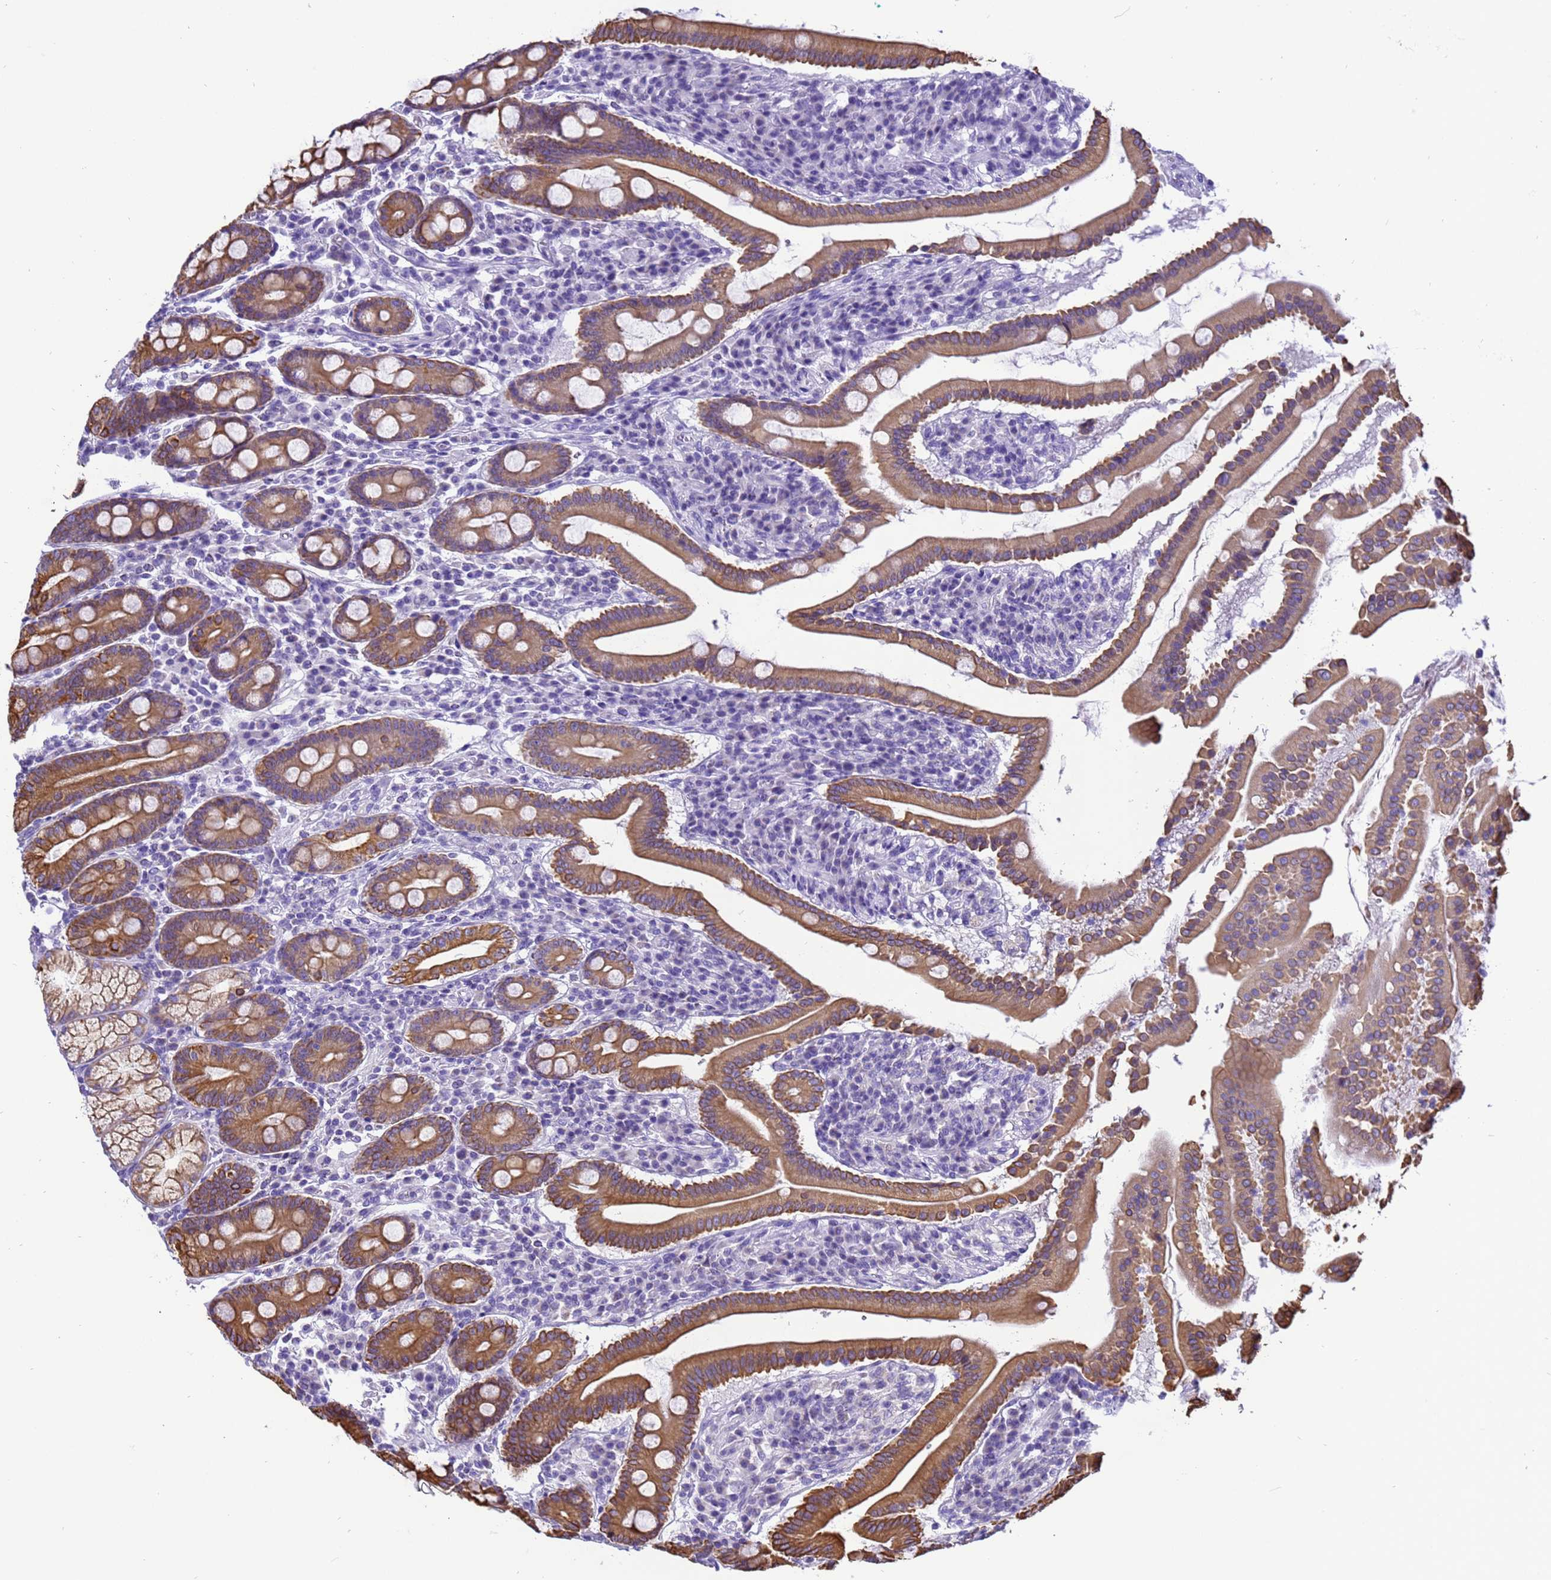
{"staining": {"intensity": "moderate", "quantity": ">75%", "location": "cytoplasmic/membranous"}, "tissue": "duodenum", "cell_type": "Glandular cells", "image_type": "normal", "snomed": [{"axis": "morphology", "description": "Normal tissue, NOS"}, {"axis": "topography", "description": "Duodenum"}], "caption": "The micrograph shows a brown stain indicating the presence of a protein in the cytoplasmic/membranous of glandular cells in duodenum.", "gene": "PIEZO2", "patient": {"sex": "male", "age": 50}}